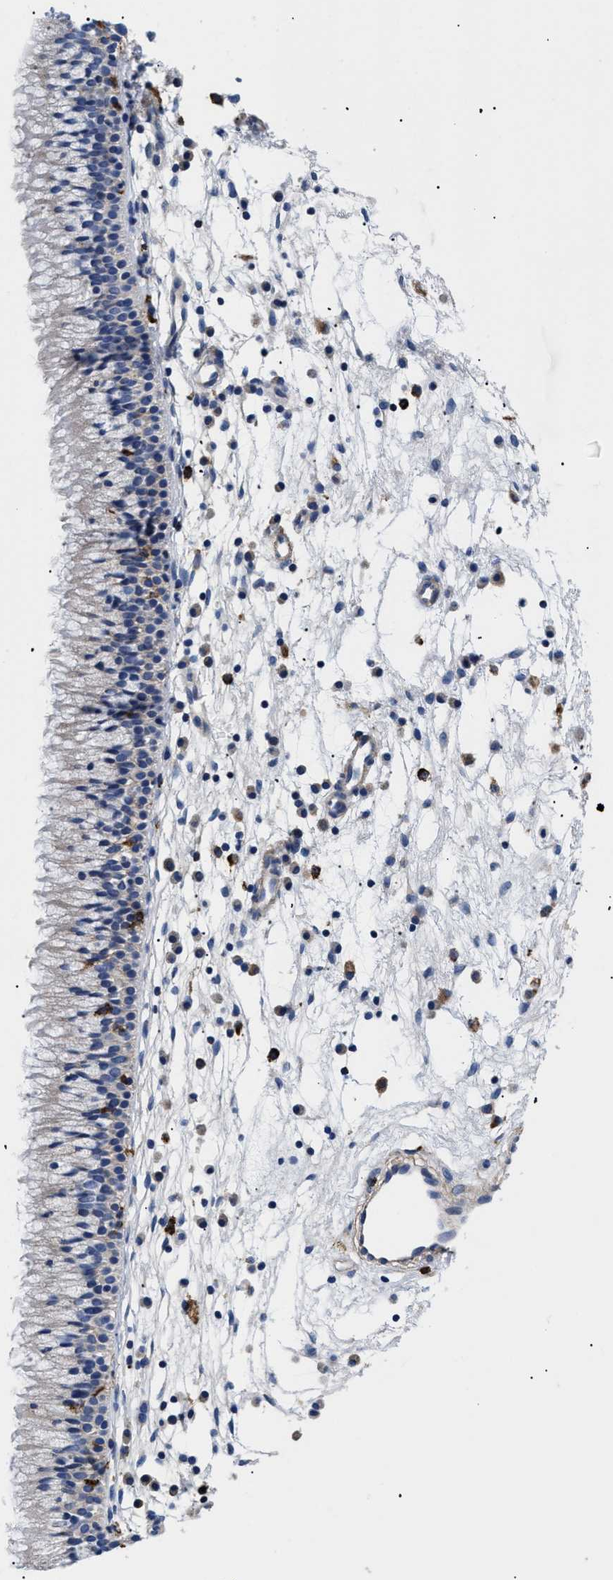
{"staining": {"intensity": "weak", "quantity": "<25%", "location": "cytoplasmic/membranous"}, "tissue": "nasopharynx", "cell_type": "Respiratory epithelial cells", "image_type": "normal", "snomed": [{"axis": "morphology", "description": "Normal tissue, NOS"}, {"axis": "topography", "description": "Nasopharynx"}], "caption": "Protein analysis of normal nasopharynx demonstrates no significant staining in respiratory epithelial cells.", "gene": "HLA", "patient": {"sex": "male", "age": 21}}